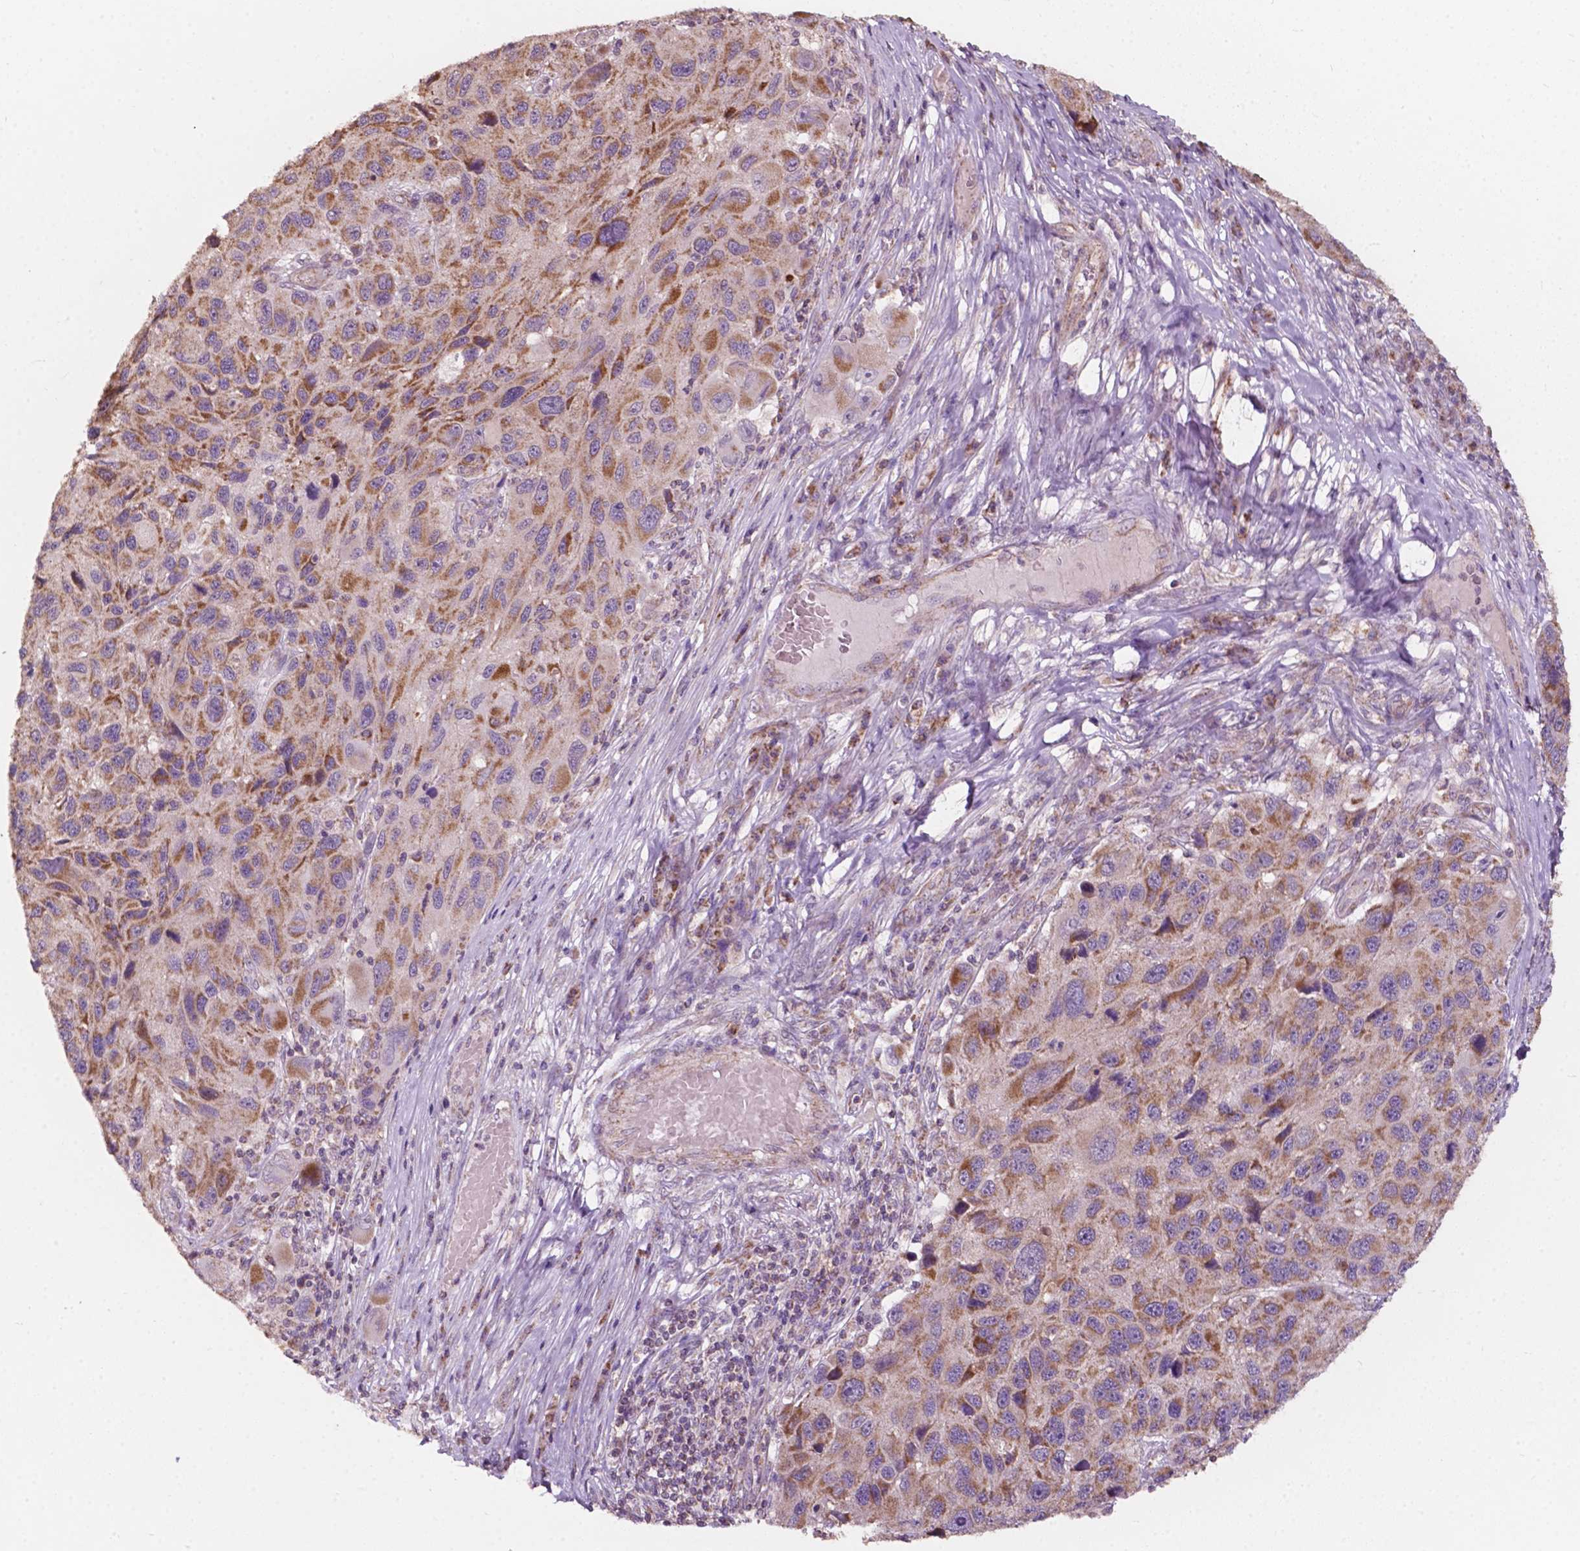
{"staining": {"intensity": "moderate", "quantity": ">75%", "location": "cytoplasmic/membranous"}, "tissue": "melanoma", "cell_type": "Tumor cells", "image_type": "cancer", "snomed": [{"axis": "morphology", "description": "Malignant melanoma, NOS"}, {"axis": "topography", "description": "Skin"}], "caption": "Brown immunohistochemical staining in human melanoma demonstrates moderate cytoplasmic/membranous staining in about >75% of tumor cells. The staining was performed using DAB (3,3'-diaminobenzidine), with brown indicating positive protein expression. Nuclei are stained blue with hematoxylin.", "gene": "NDUFA10", "patient": {"sex": "male", "age": 53}}